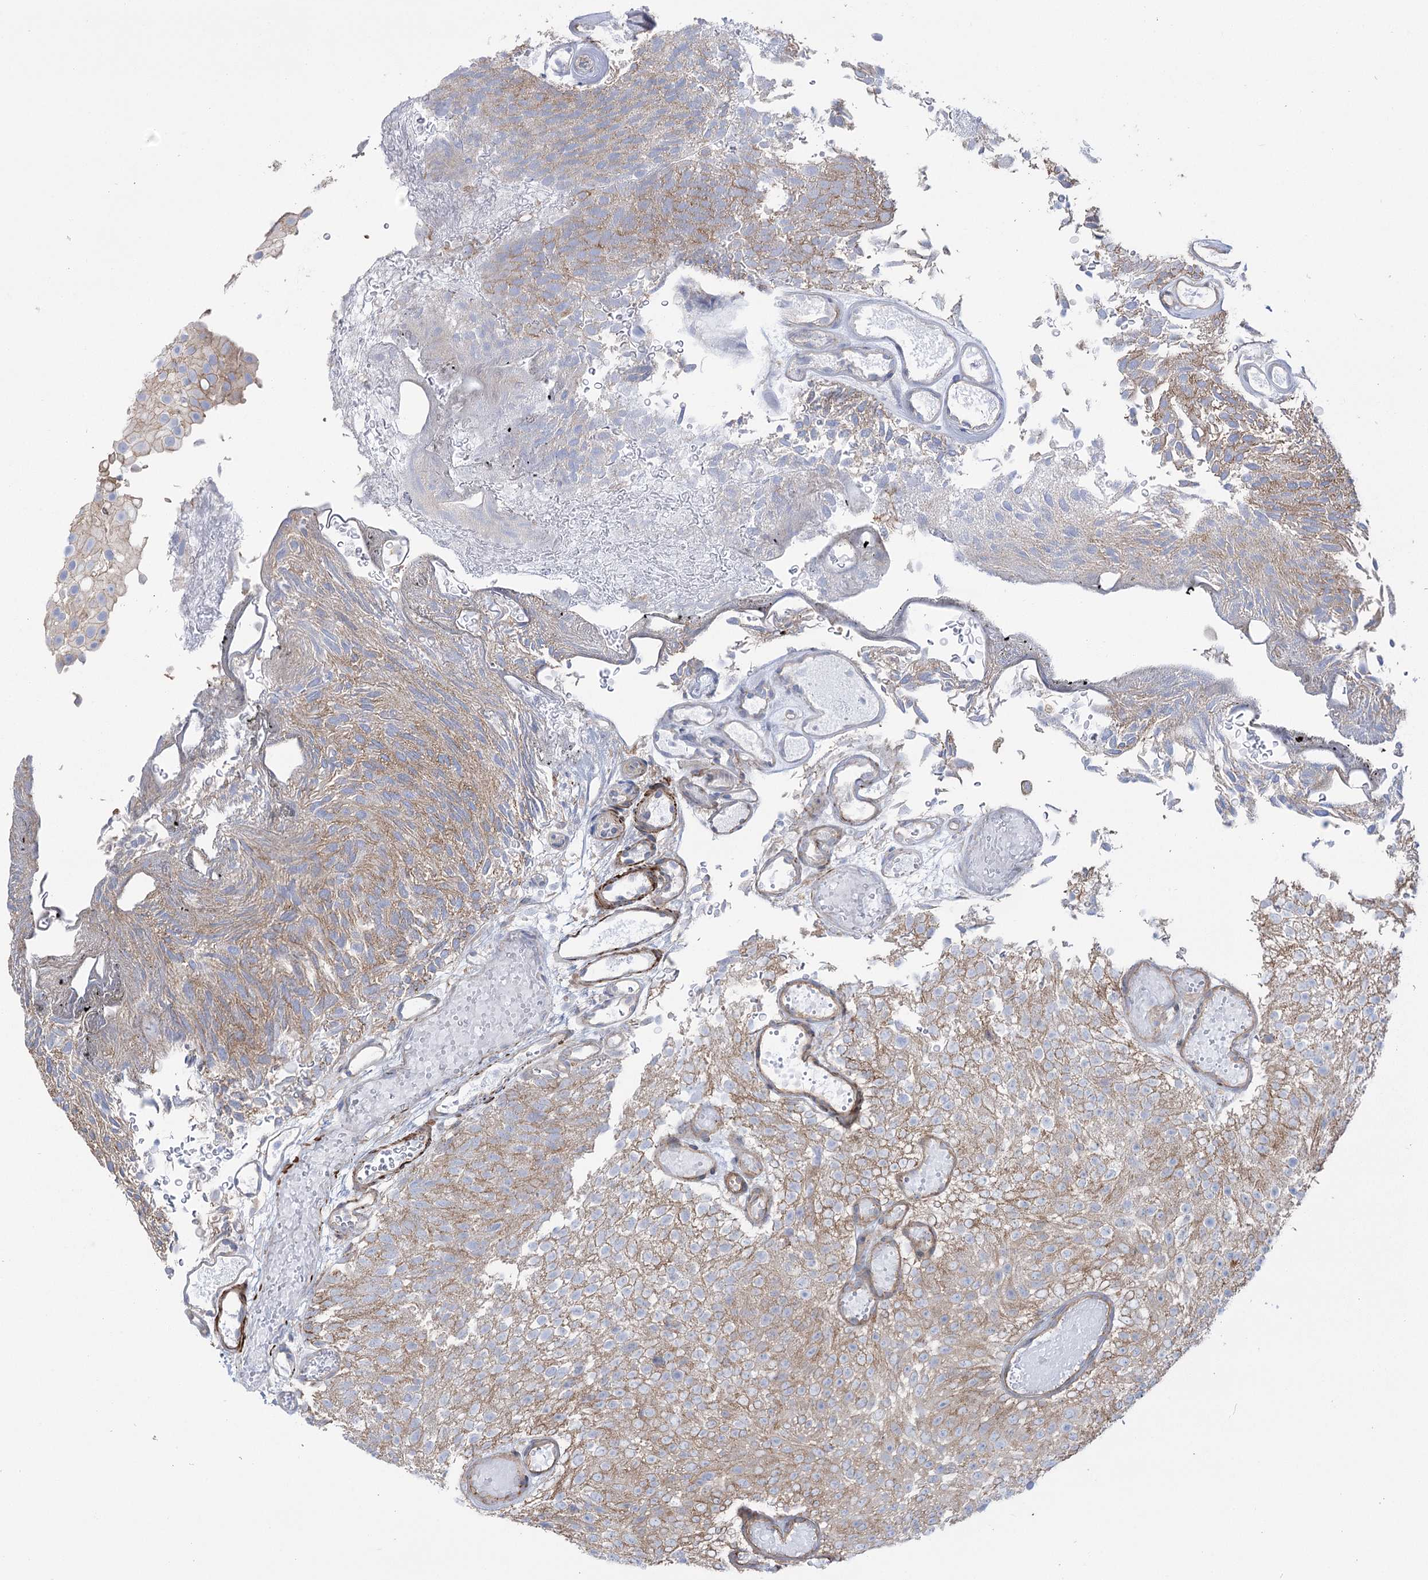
{"staining": {"intensity": "weak", "quantity": ">75%", "location": "cytoplasmic/membranous"}, "tissue": "urothelial cancer", "cell_type": "Tumor cells", "image_type": "cancer", "snomed": [{"axis": "morphology", "description": "Urothelial carcinoma, Low grade"}, {"axis": "topography", "description": "Urinary bladder"}], "caption": "Urothelial carcinoma (low-grade) was stained to show a protein in brown. There is low levels of weak cytoplasmic/membranous staining in approximately >75% of tumor cells.", "gene": "PLEKHA5", "patient": {"sex": "male", "age": 78}}